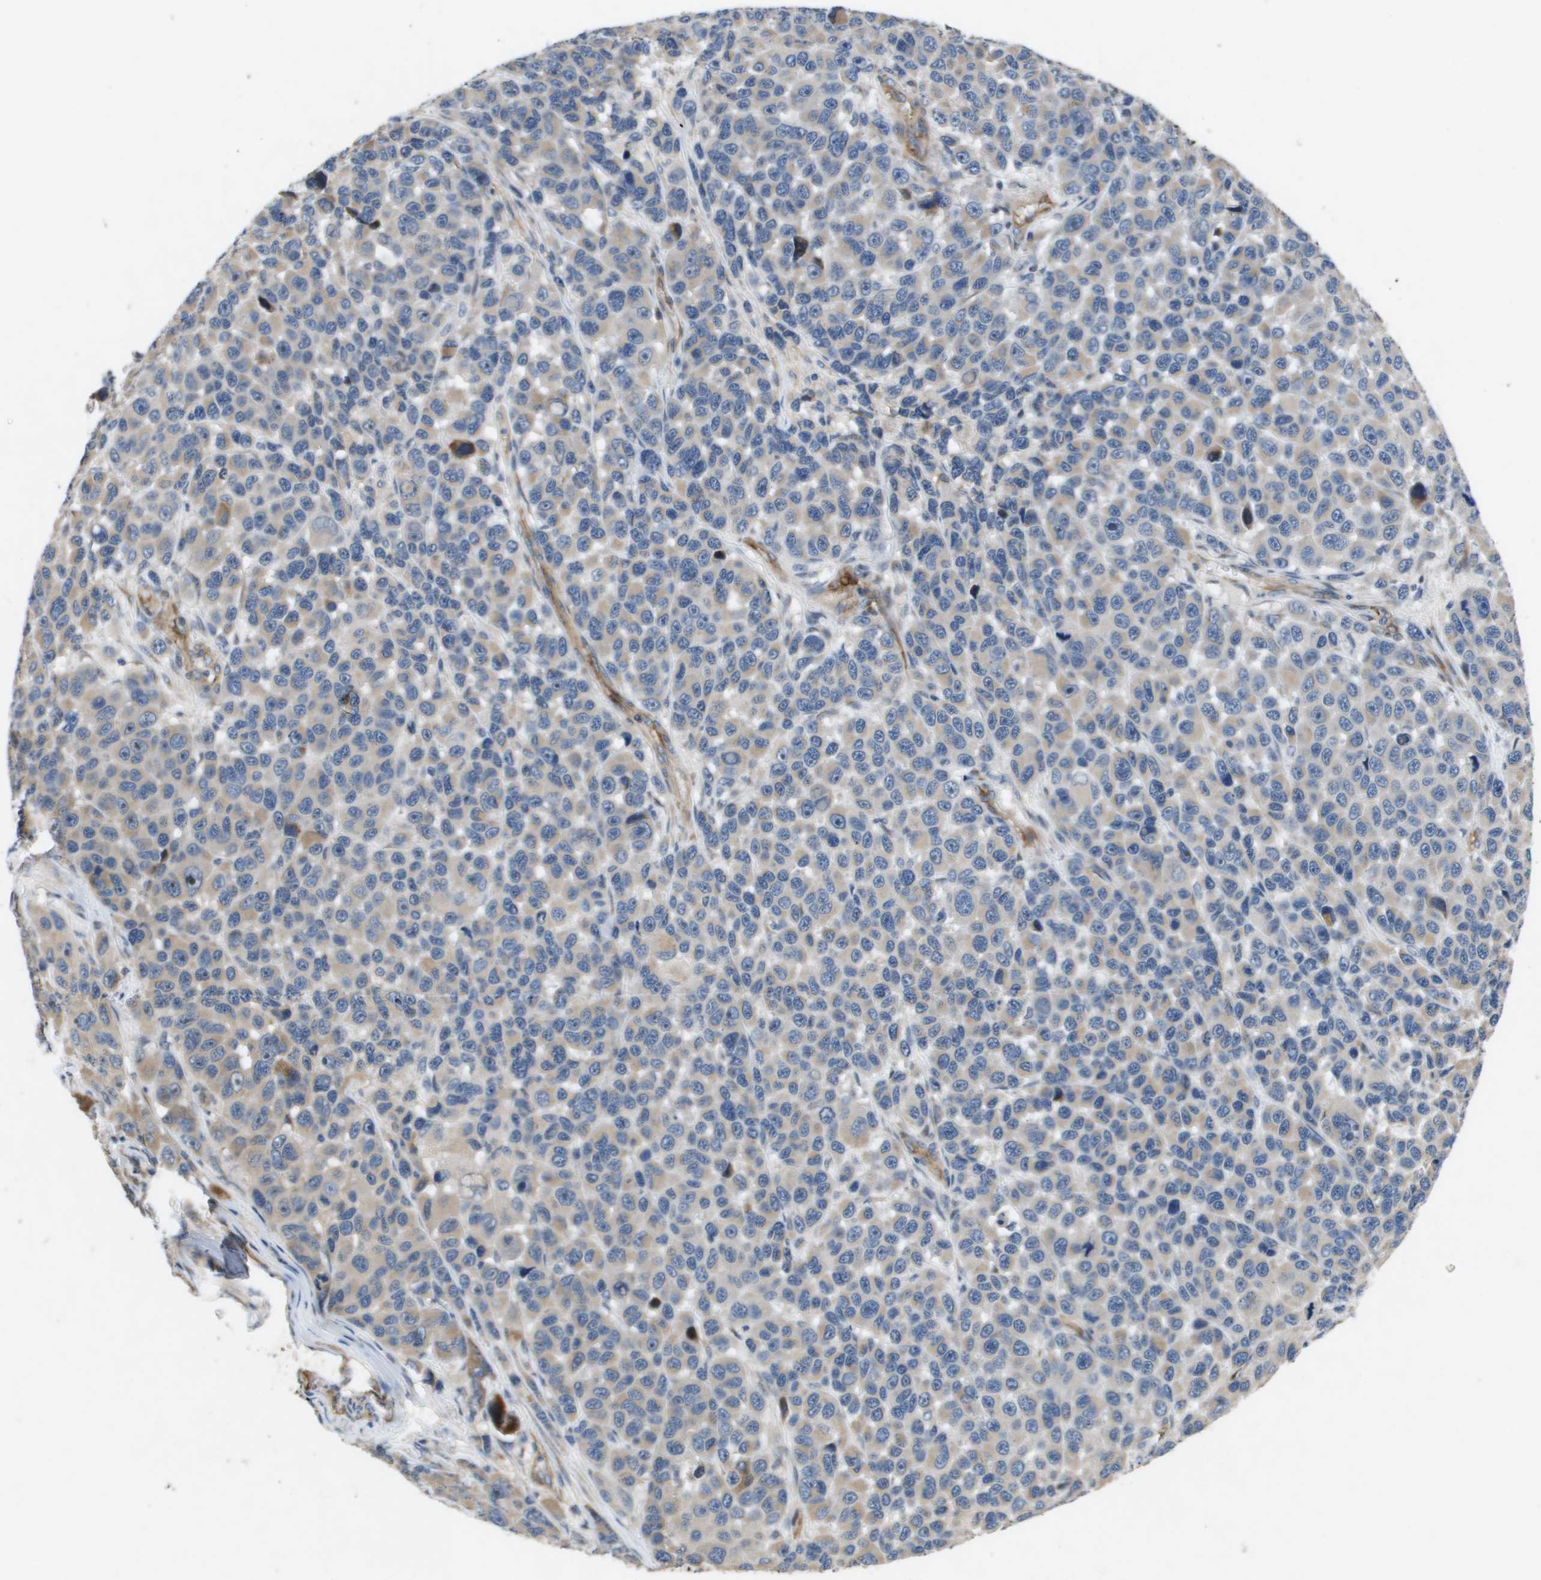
{"staining": {"intensity": "weak", "quantity": "<25%", "location": "cytoplasmic/membranous"}, "tissue": "melanoma", "cell_type": "Tumor cells", "image_type": "cancer", "snomed": [{"axis": "morphology", "description": "Malignant melanoma, NOS"}, {"axis": "topography", "description": "Skin"}], "caption": "Immunohistochemistry (IHC) of human malignant melanoma shows no staining in tumor cells. Brightfield microscopy of immunohistochemistry stained with DAB (brown) and hematoxylin (blue), captured at high magnification.", "gene": "ENTPD2", "patient": {"sex": "male", "age": 53}}